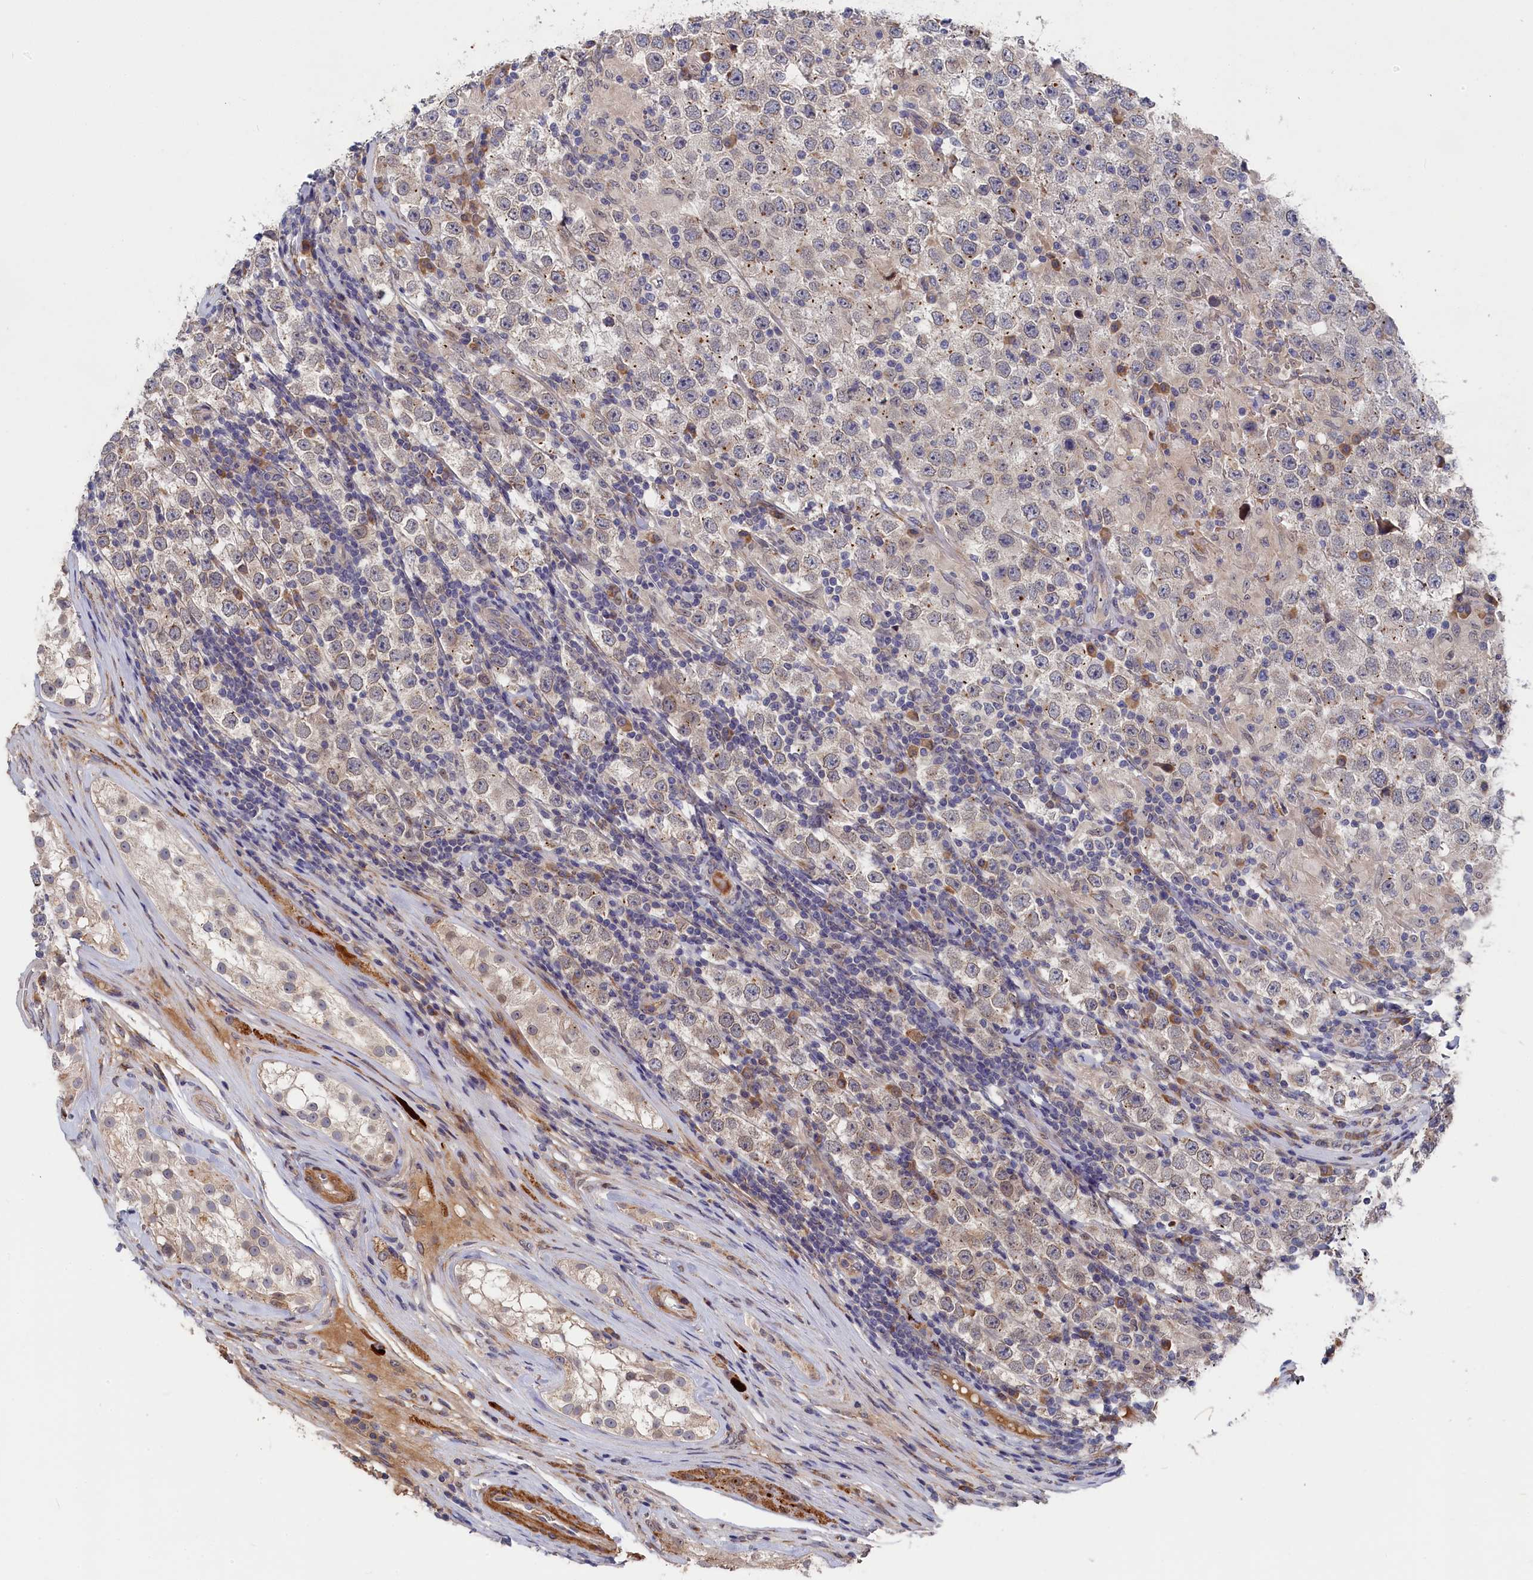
{"staining": {"intensity": "weak", "quantity": "25%-75%", "location": "cytoplasmic/membranous"}, "tissue": "testis cancer", "cell_type": "Tumor cells", "image_type": "cancer", "snomed": [{"axis": "morphology", "description": "Normal tissue, NOS"}, {"axis": "morphology", "description": "Urothelial carcinoma, High grade"}, {"axis": "morphology", "description": "Seminoma, NOS"}, {"axis": "morphology", "description": "Carcinoma, Embryonal, NOS"}, {"axis": "topography", "description": "Urinary bladder"}, {"axis": "topography", "description": "Testis"}], "caption": "Protein staining reveals weak cytoplasmic/membranous expression in about 25%-75% of tumor cells in testis cancer.", "gene": "CYB5D2", "patient": {"sex": "male", "age": 41}}